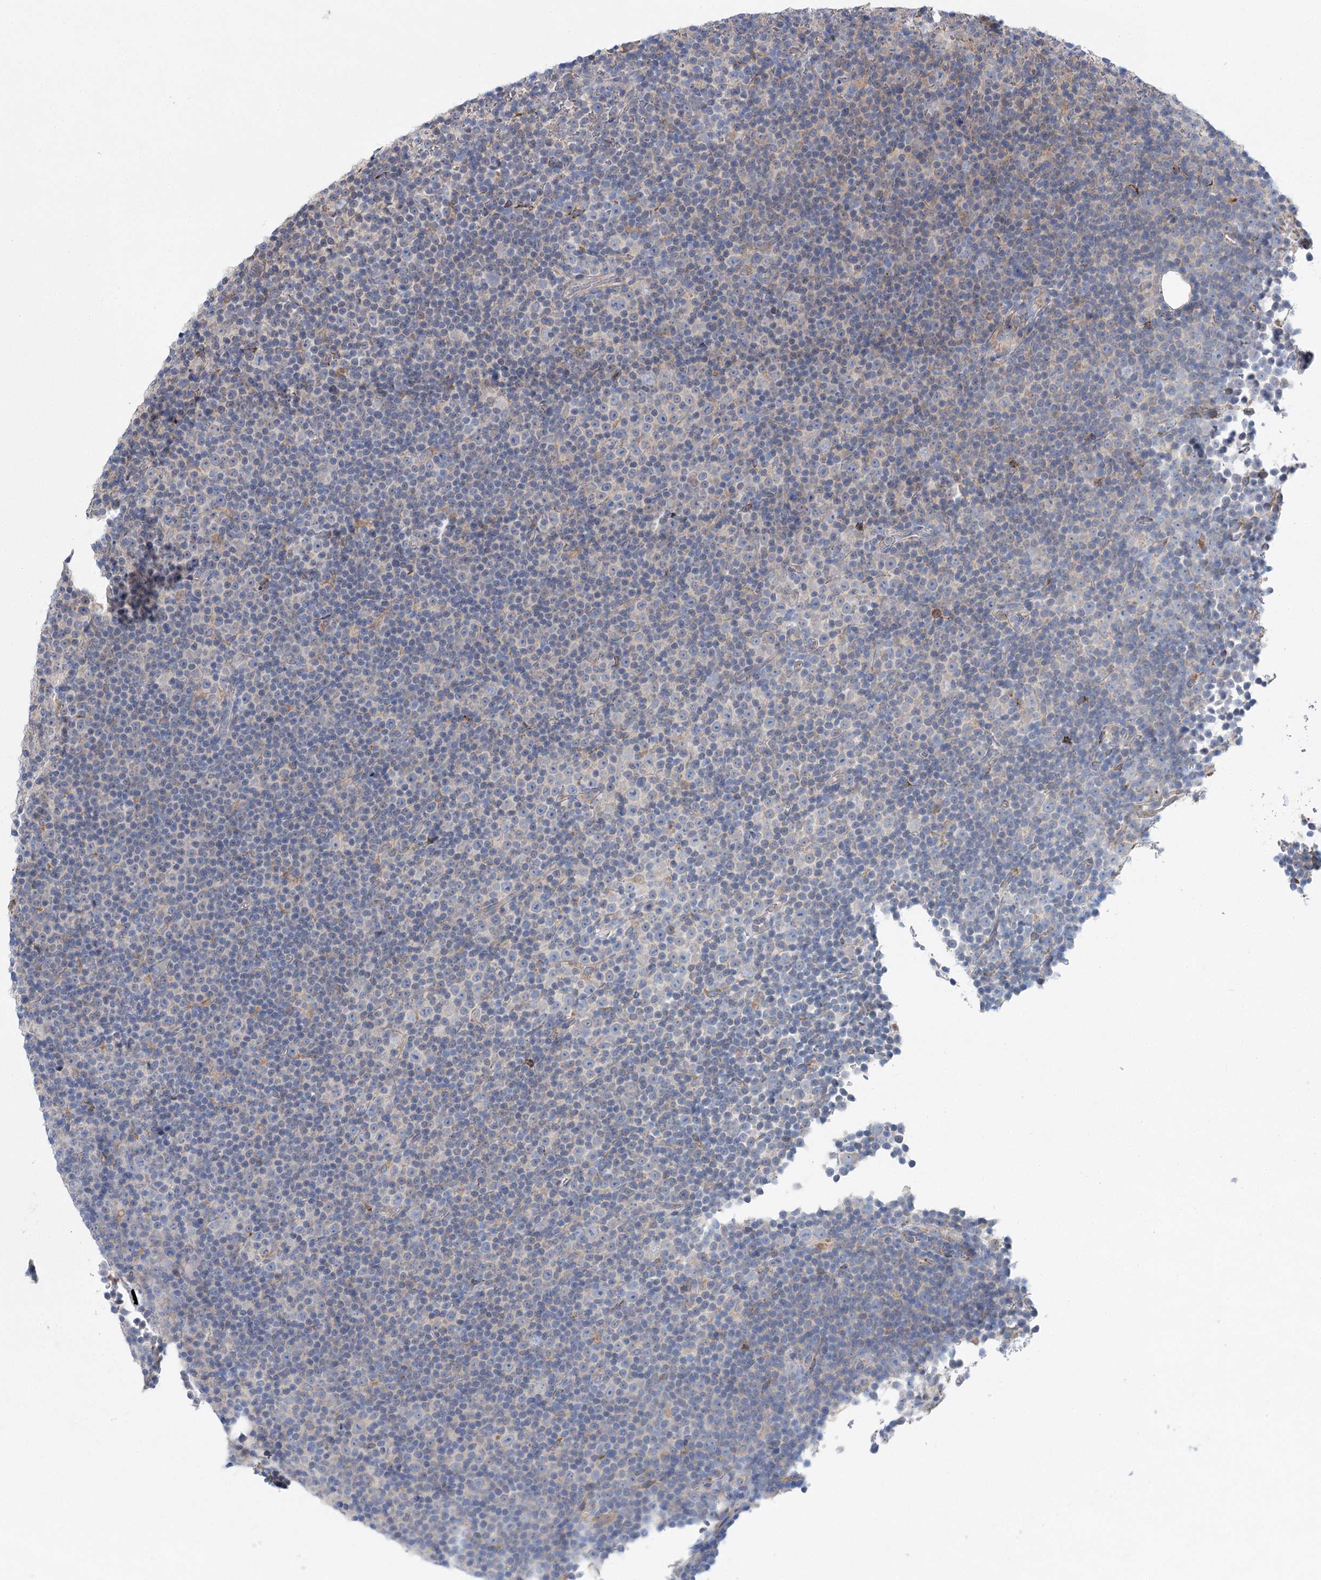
{"staining": {"intensity": "negative", "quantity": "none", "location": "none"}, "tissue": "lymphoma", "cell_type": "Tumor cells", "image_type": "cancer", "snomed": [{"axis": "morphology", "description": "Malignant lymphoma, non-Hodgkin's type, Low grade"}, {"axis": "topography", "description": "Lymph node"}], "caption": "Immunohistochemistry (IHC) histopathology image of neoplastic tissue: human low-grade malignant lymphoma, non-Hodgkin's type stained with DAB (3,3'-diaminobenzidine) demonstrates no significant protein positivity in tumor cells.", "gene": "METTL24", "patient": {"sex": "female", "age": 67}}